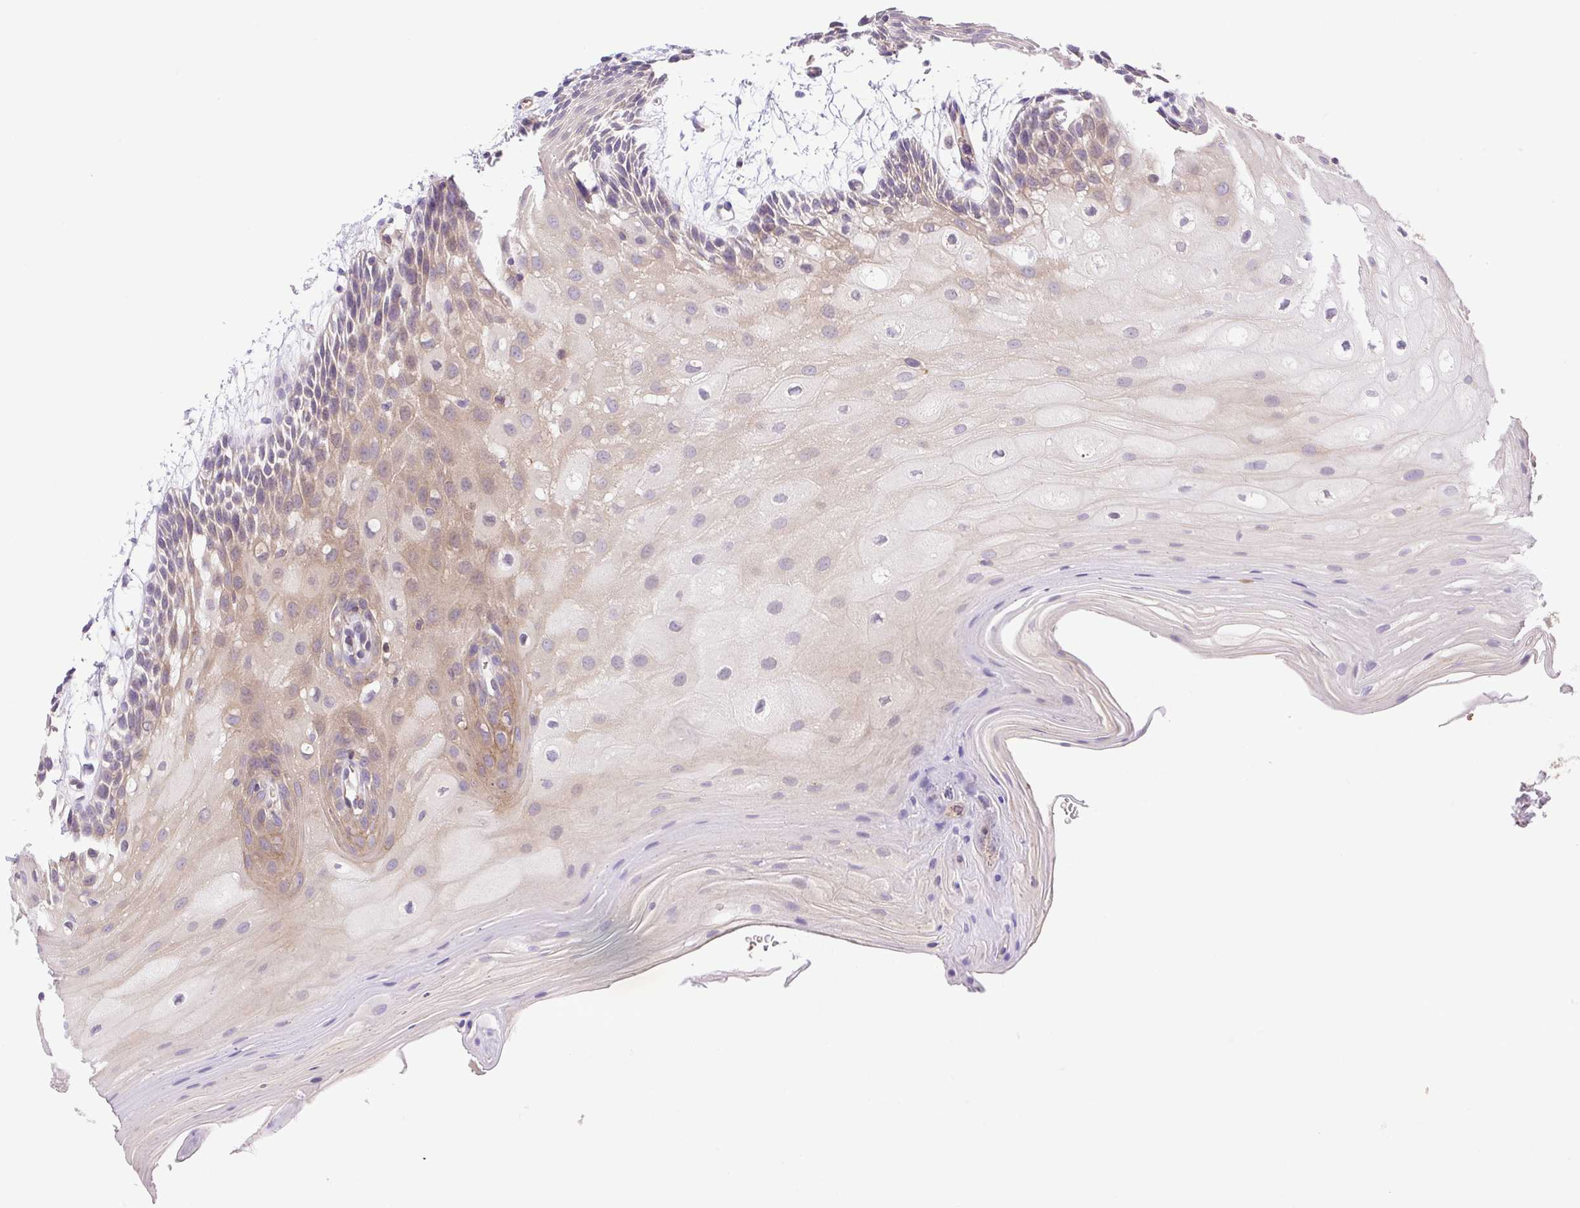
{"staining": {"intensity": "weak", "quantity": "25%-75%", "location": "cytoplasmic/membranous"}, "tissue": "oral mucosa", "cell_type": "Squamous epithelial cells", "image_type": "normal", "snomed": [{"axis": "morphology", "description": "Normal tissue, NOS"}, {"axis": "morphology", "description": "Squamous cell carcinoma, NOS"}, {"axis": "topography", "description": "Oral tissue"}, {"axis": "topography", "description": "Tounge, NOS"}, {"axis": "topography", "description": "Head-Neck"}], "caption": "IHC image of normal oral mucosa: oral mucosa stained using immunohistochemistry reveals low levels of weak protein expression localized specifically in the cytoplasmic/membranous of squamous epithelial cells, appearing as a cytoplasmic/membranous brown color.", "gene": "IDE", "patient": {"sex": "male", "age": 62}}